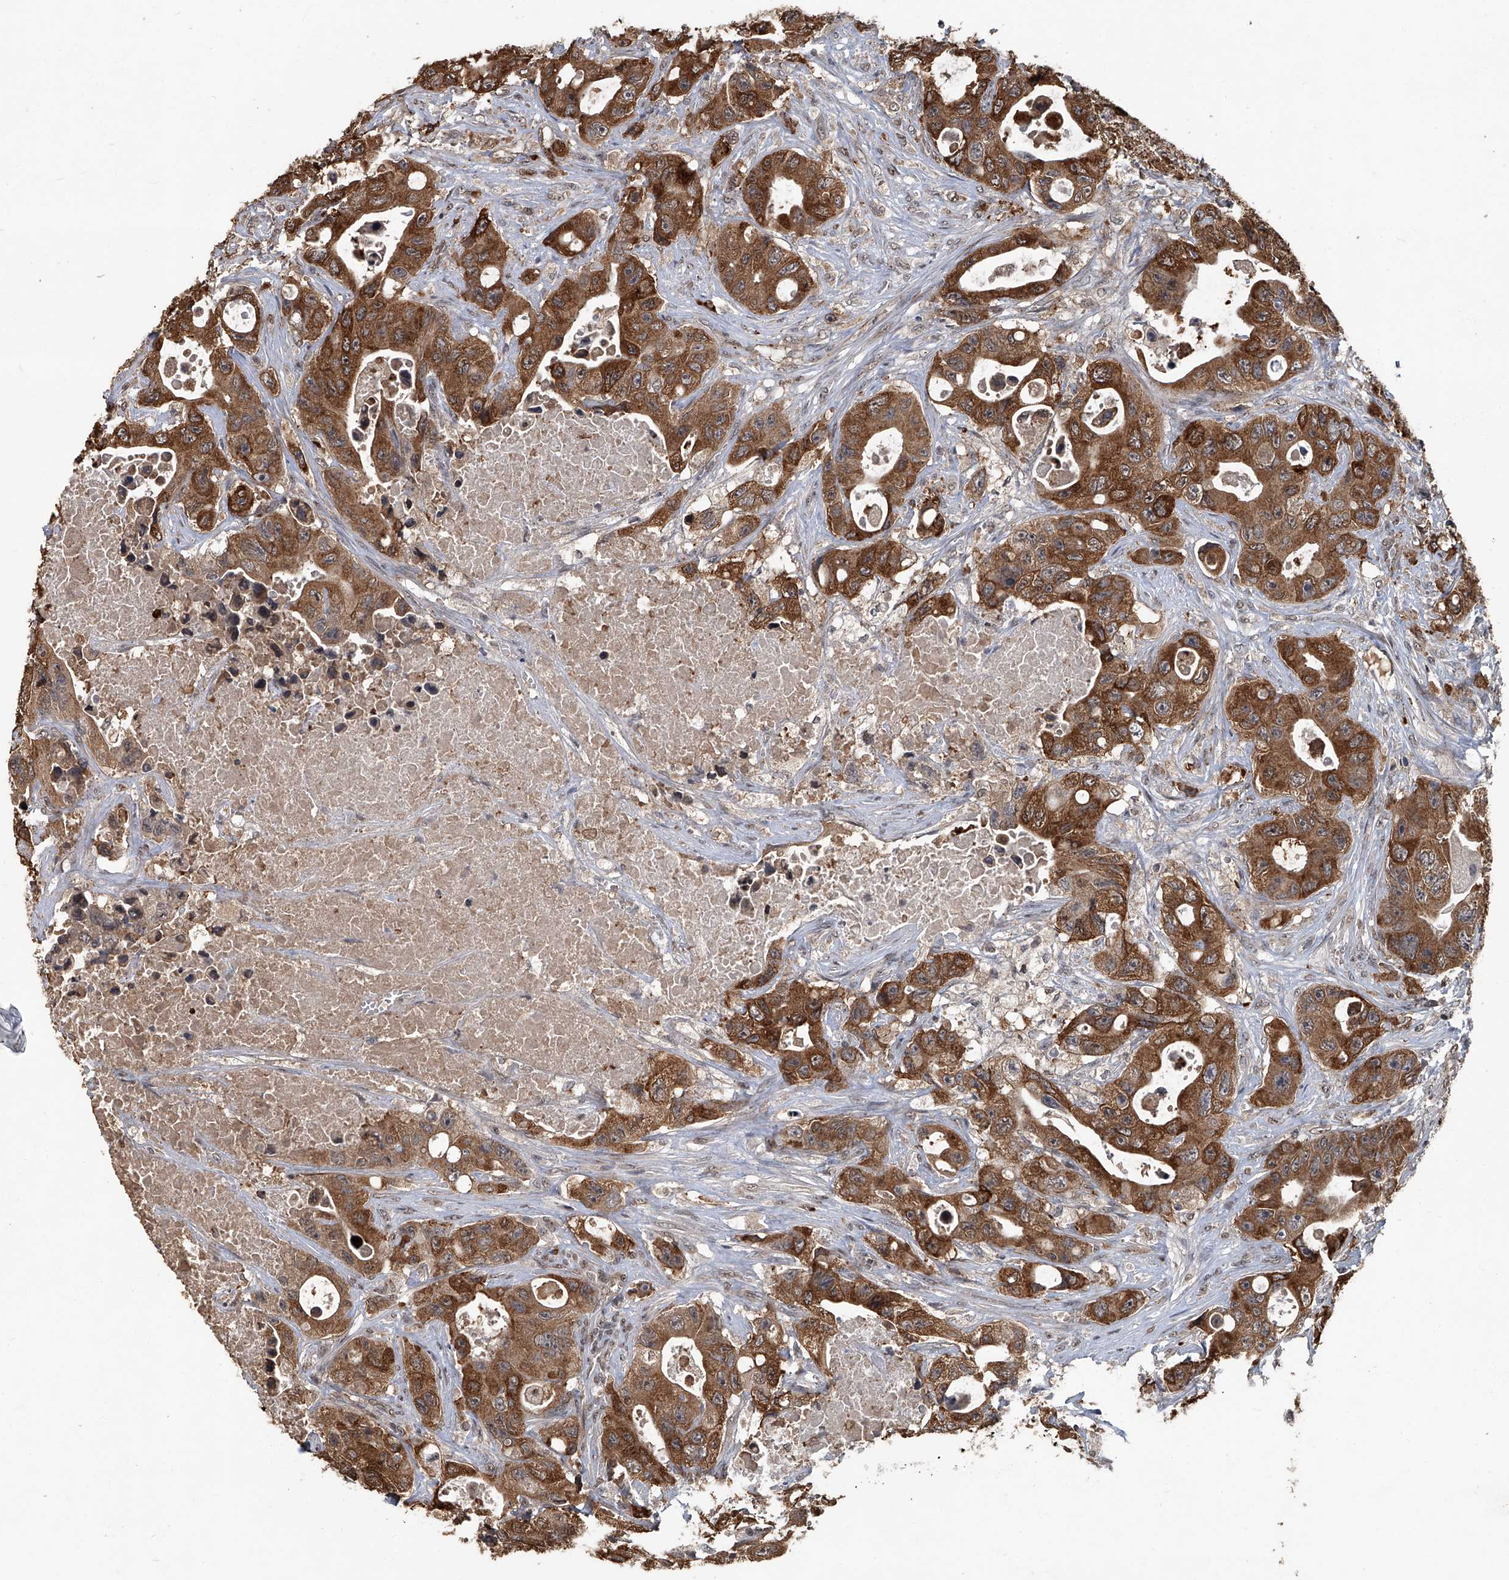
{"staining": {"intensity": "moderate", "quantity": ">75%", "location": "cytoplasmic/membranous"}, "tissue": "colorectal cancer", "cell_type": "Tumor cells", "image_type": "cancer", "snomed": [{"axis": "morphology", "description": "Adenocarcinoma, NOS"}, {"axis": "topography", "description": "Colon"}], "caption": "Protein staining exhibits moderate cytoplasmic/membranous staining in about >75% of tumor cells in colorectal adenocarcinoma.", "gene": "GPR132", "patient": {"sex": "female", "age": 46}}